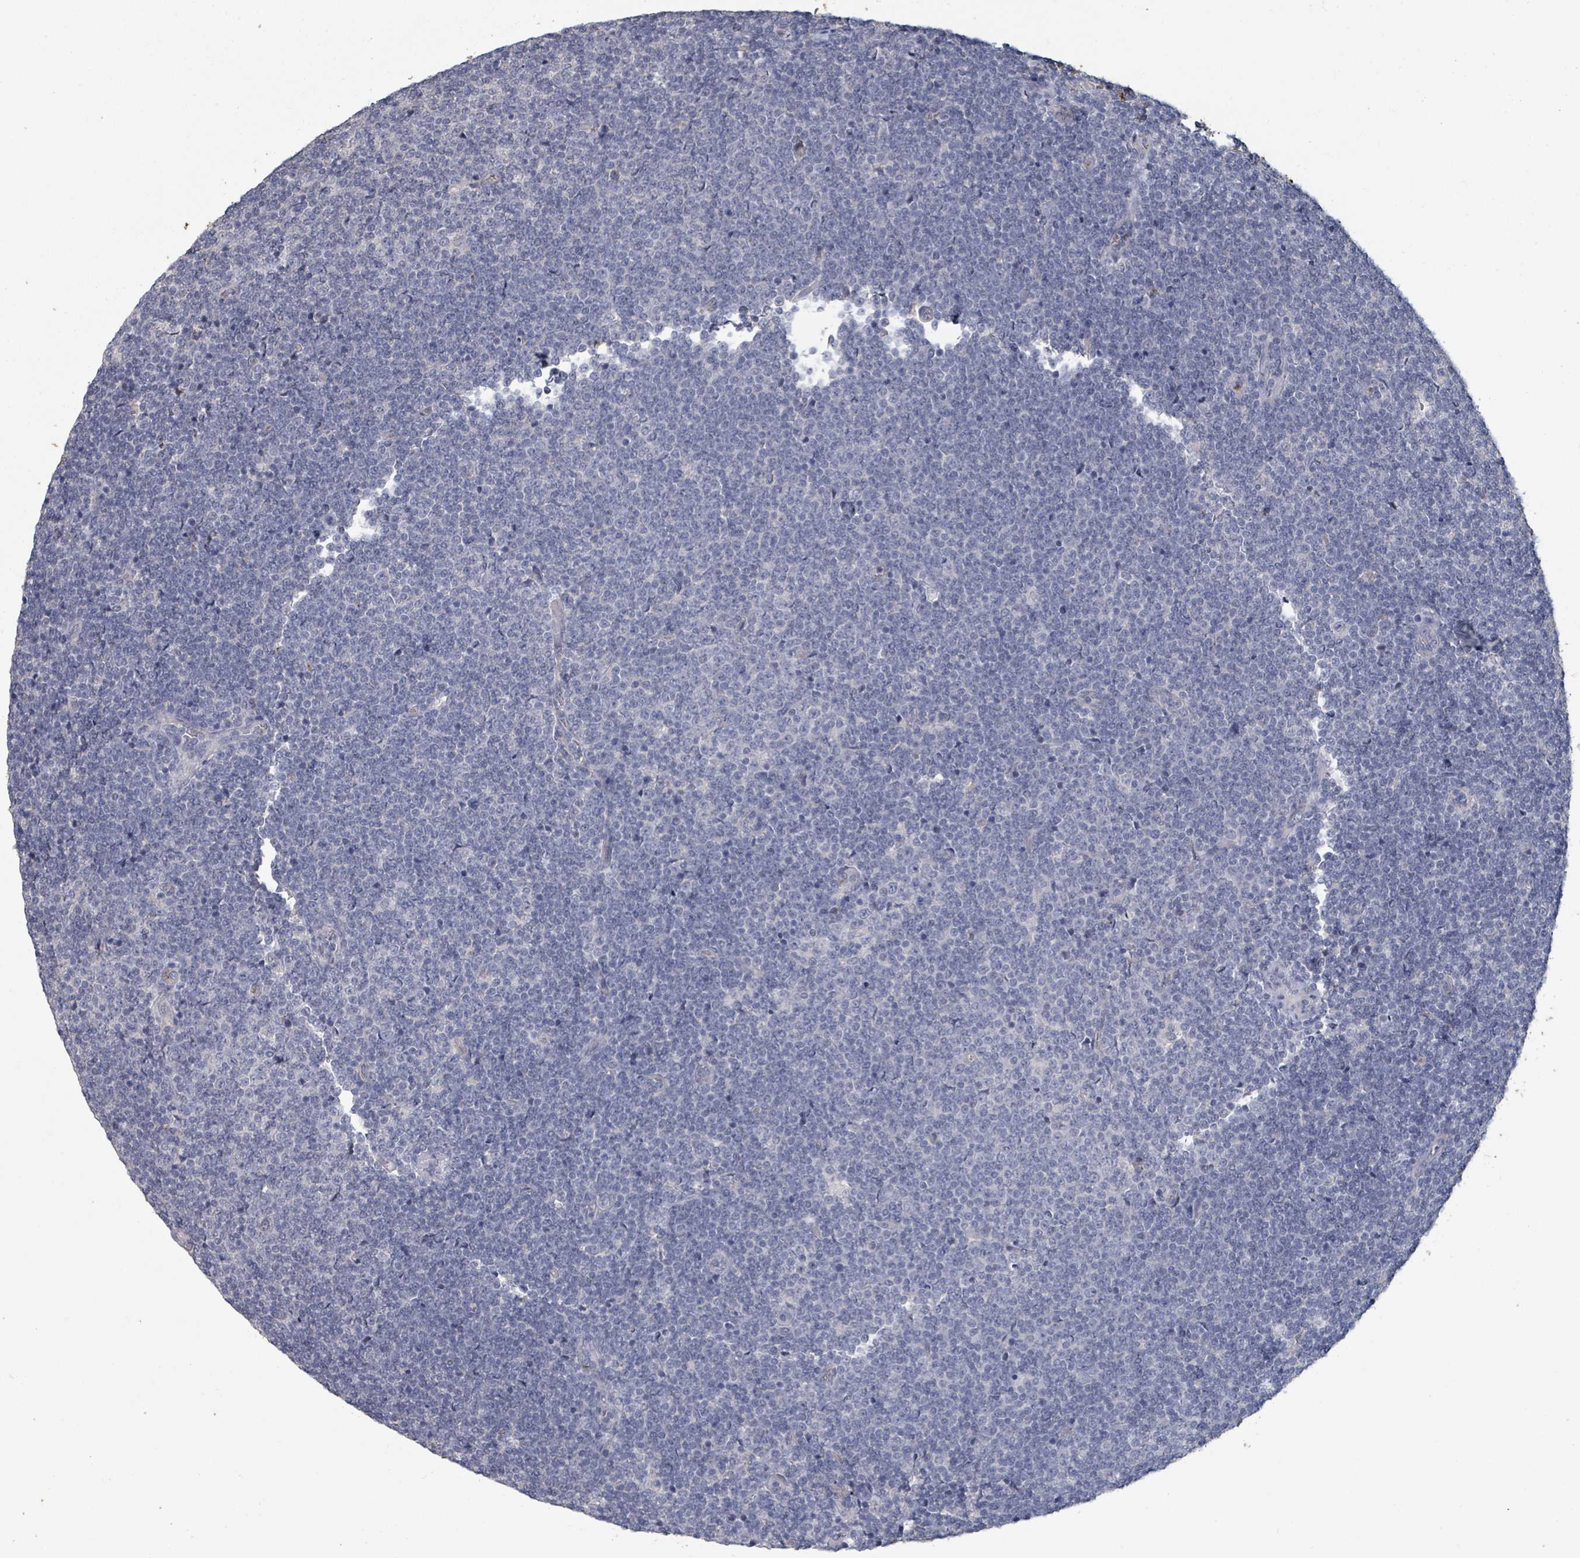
{"staining": {"intensity": "negative", "quantity": "none", "location": "none"}, "tissue": "lymphoma", "cell_type": "Tumor cells", "image_type": "cancer", "snomed": [{"axis": "morphology", "description": "Malignant lymphoma, non-Hodgkin's type, Low grade"}, {"axis": "topography", "description": "Lymph node"}], "caption": "High magnification brightfield microscopy of lymphoma stained with DAB (brown) and counterstained with hematoxylin (blue): tumor cells show no significant staining. (Stains: DAB IHC with hematoxylin counter stain, Microscopy: brightfield microscopy at high magnification).", "gene": "PLAUR", "patient": {"sex": "male", "age": 48}}